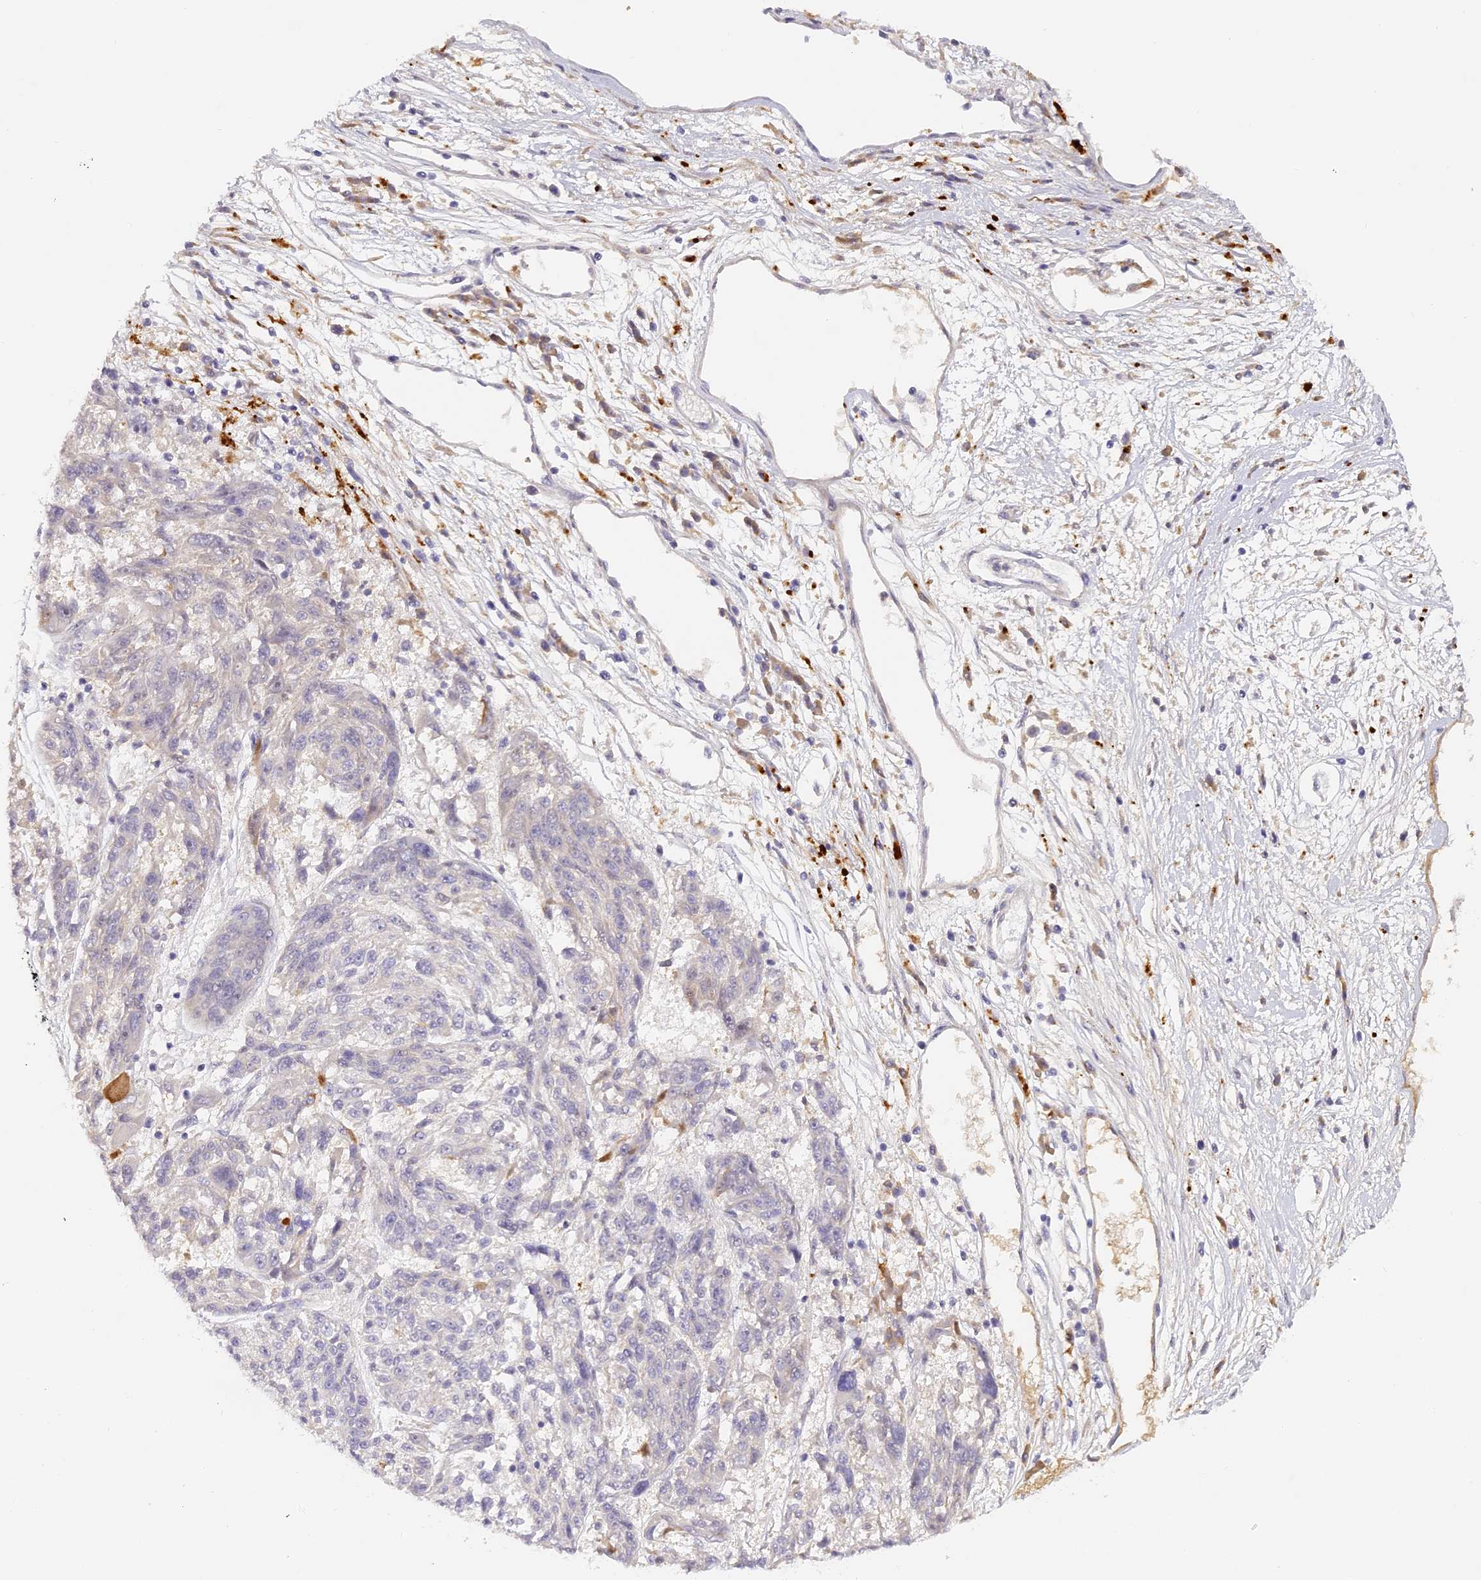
{"staining": {"intensity": "negative", "quantity": "none", "location": "none"}, "tissue": "melanoma", "cell_type": "Tumor cells", "image_type": "cancer", "snomed": [{"axis": "morphology", "description": "Malignant melanoma, NOS"}, {"axis": "topography", "description": "Skin"}], "caption": "Immunohistochemical staining of melanoma reveals no significant expression in tumor cells.", "gene": "ELL3", "patient": {"sex": "male", "age": 53}}